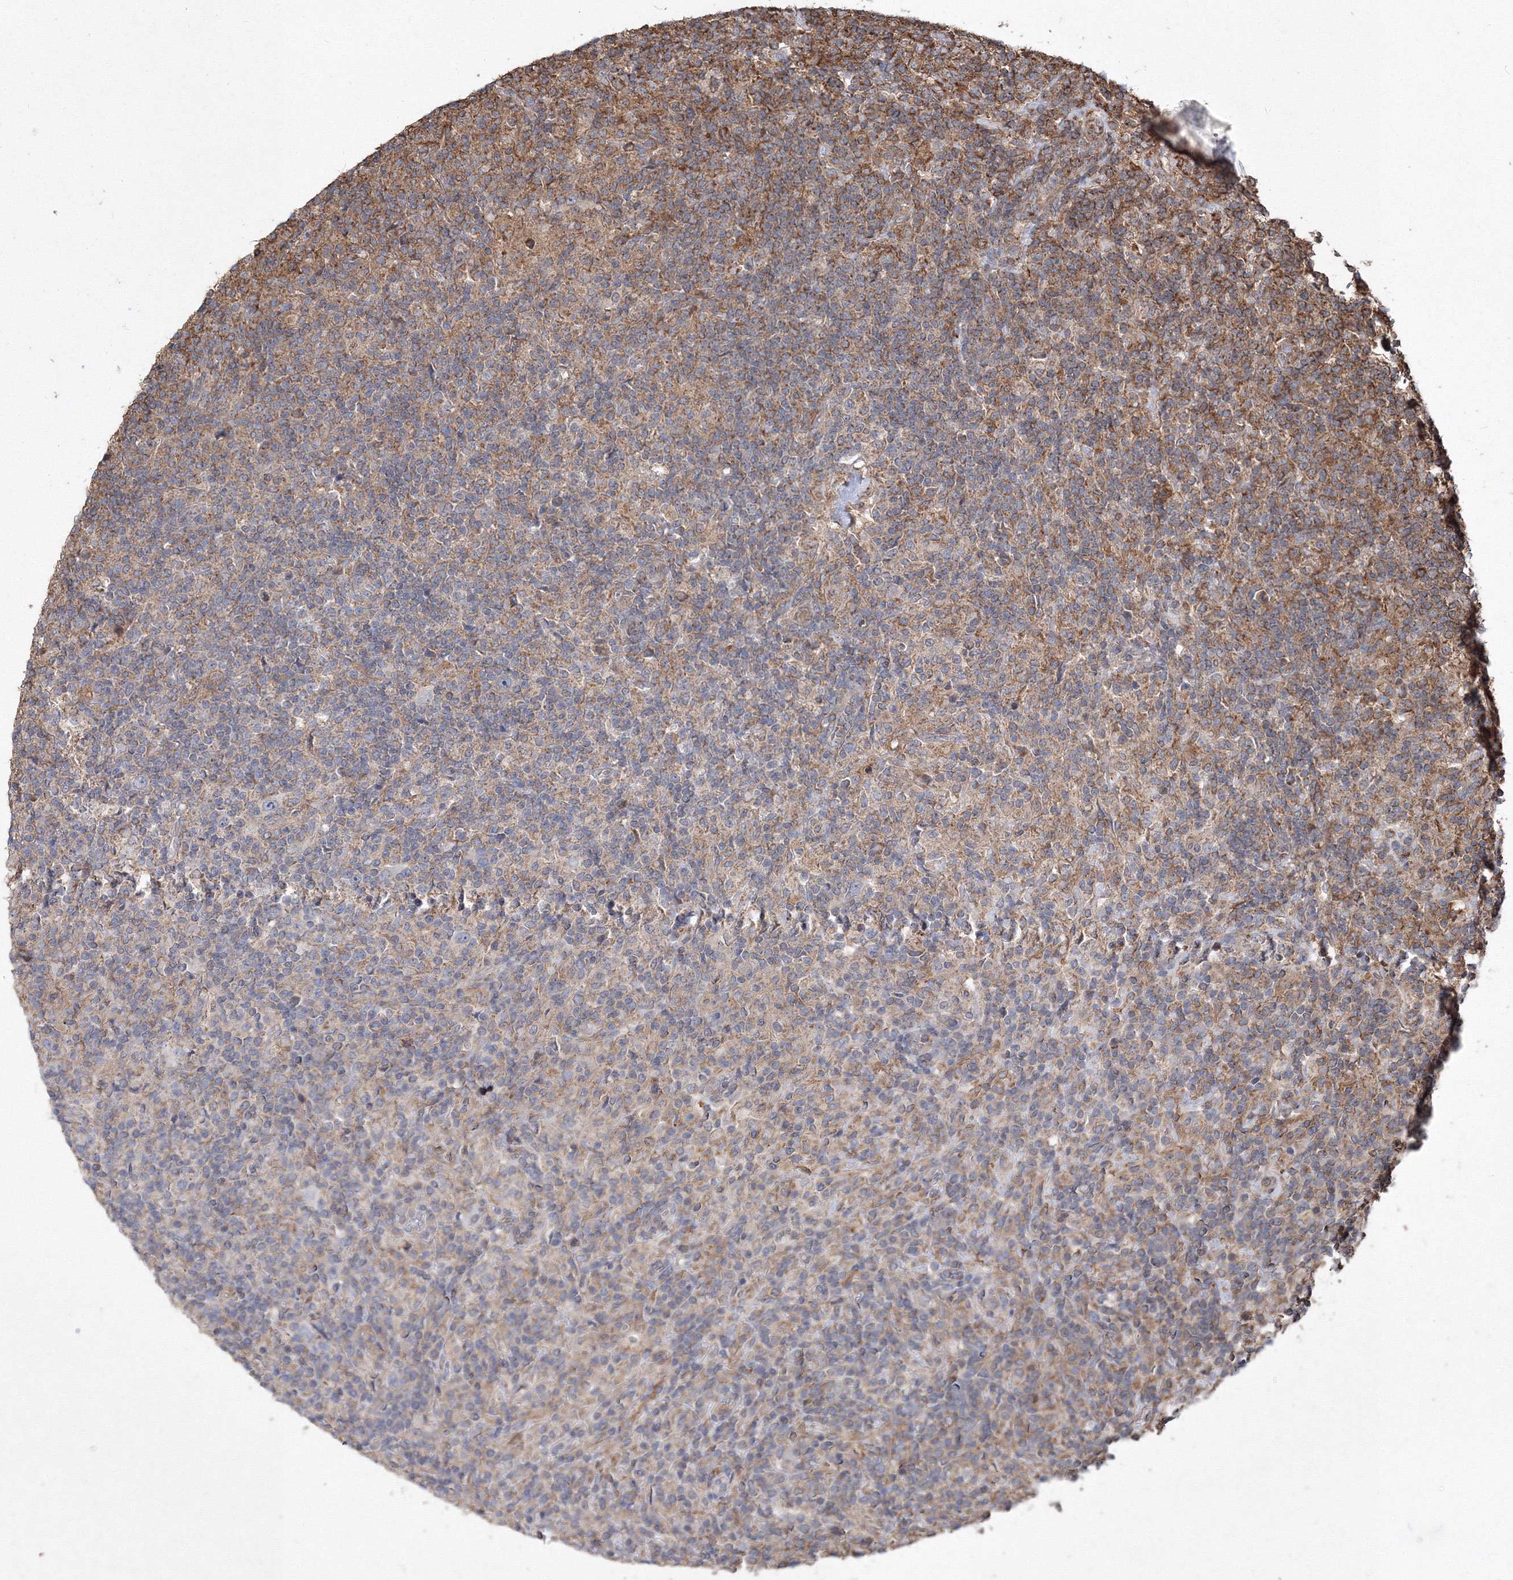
{"staining": {"intensity": "negative", "quantity": "none", "location": "none"}, "tissue": "lymphoma", "cell_type": "Tumor cells", "image_type": "cancer", "snomed": [{"axis": "morphology", "description": "Hodgkin's disease, NOS"}, {"axis": "topography", "description": "Lymph node"}], "caption": "An immunohistochemistry (IHC) photomicrograph of Hodgkin's disease is shown. There is no staining in tumor cells of Hodgkin's disease.", "gene": "TMEM139", "patient": {"sex": "male", "age": 70}}